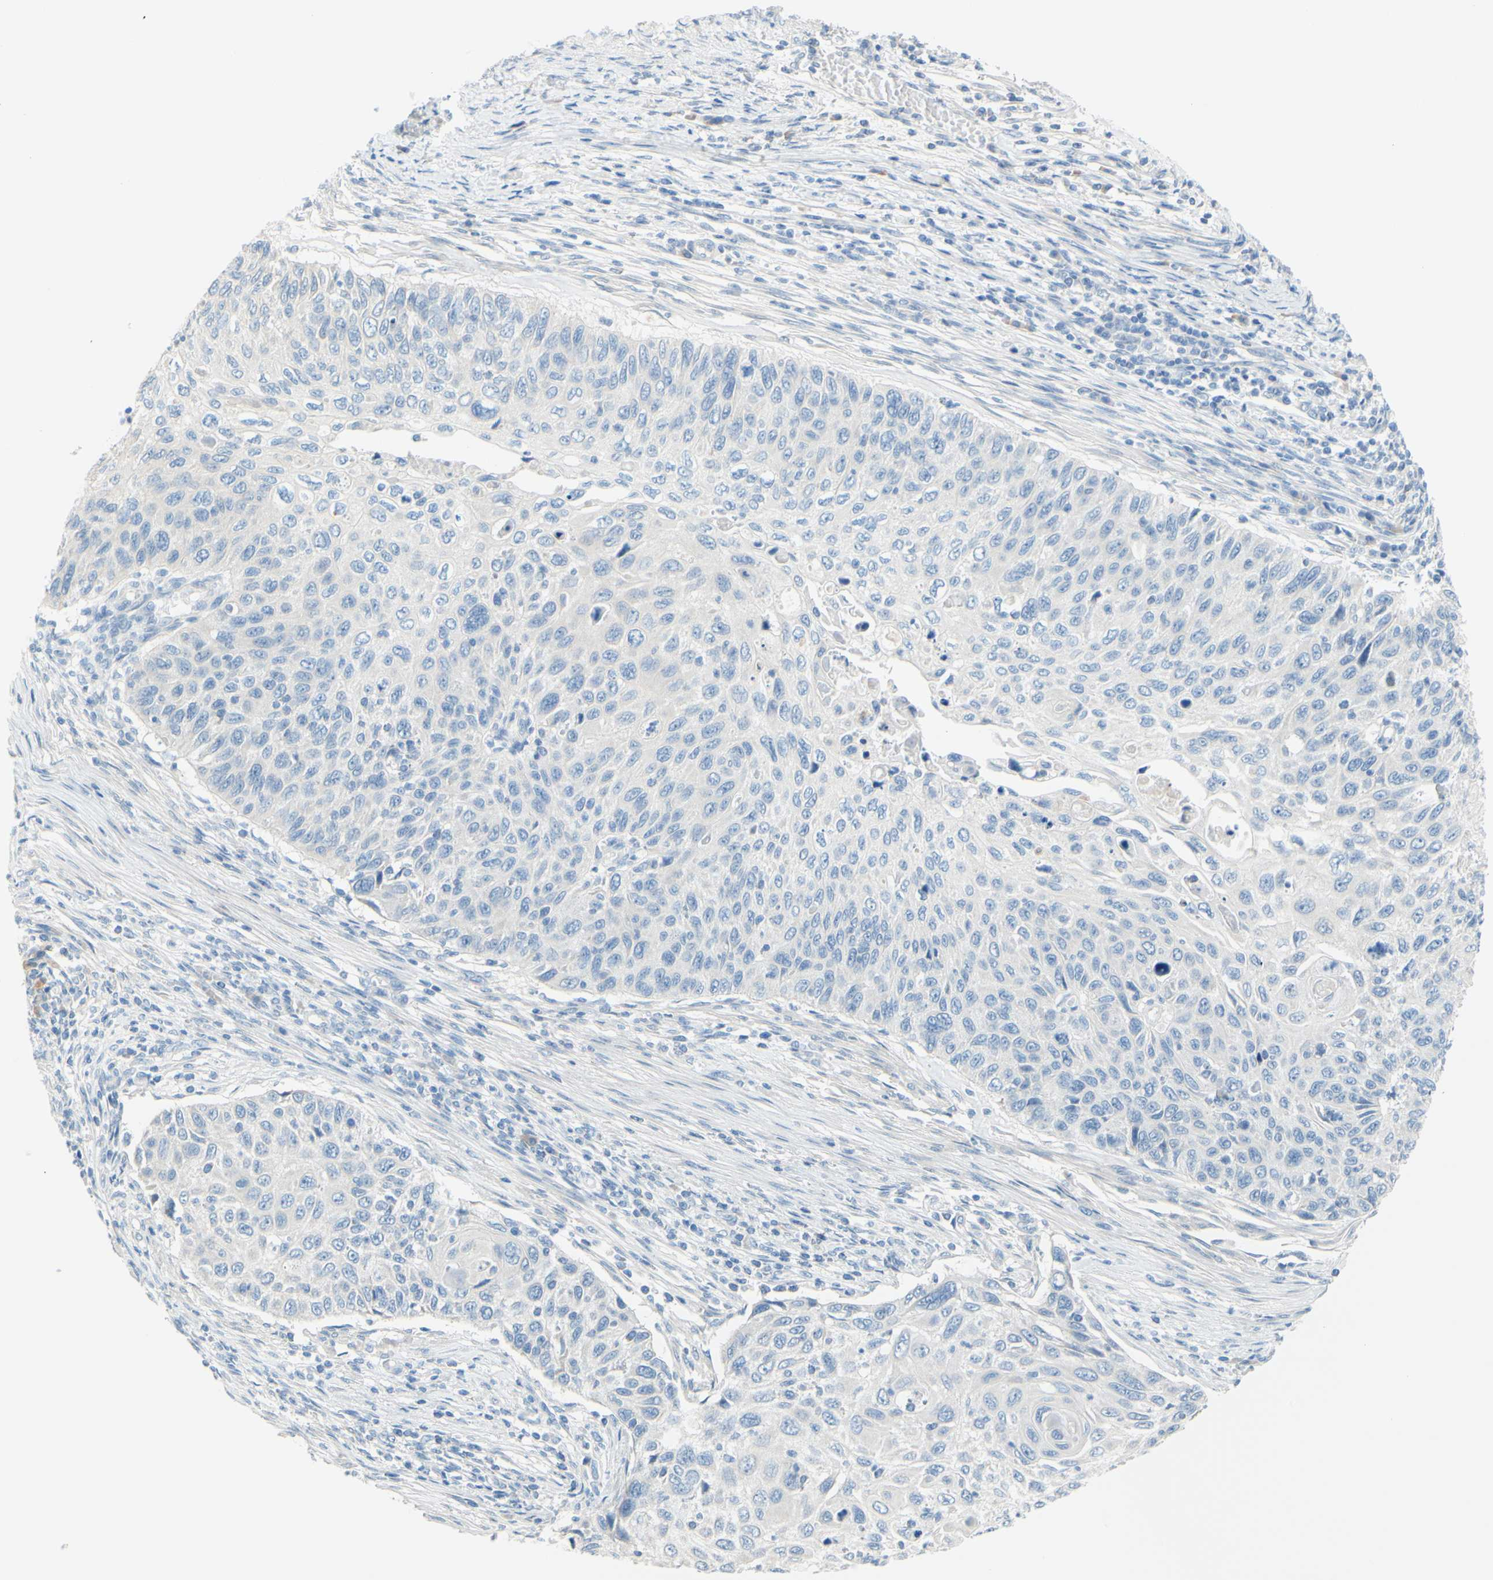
{"staining": {"intensity": "negative", "quantity": "none", "location": "none"}, "tissue": "cervical cancer", "cell_type": "Tumor cells", "image_type": "cancer", "snomed": [{"axis": "morphology", "description": "Squamous cell carcinoma, NOS"}, {"axis": "topography", "description": "Cervix"}], "caption": "Tumor cells show no significant protein staining in cervical squamous cell carcinoma.", "gene": "SLC1A2", "patient": {"sex": "female", "age": 70}}